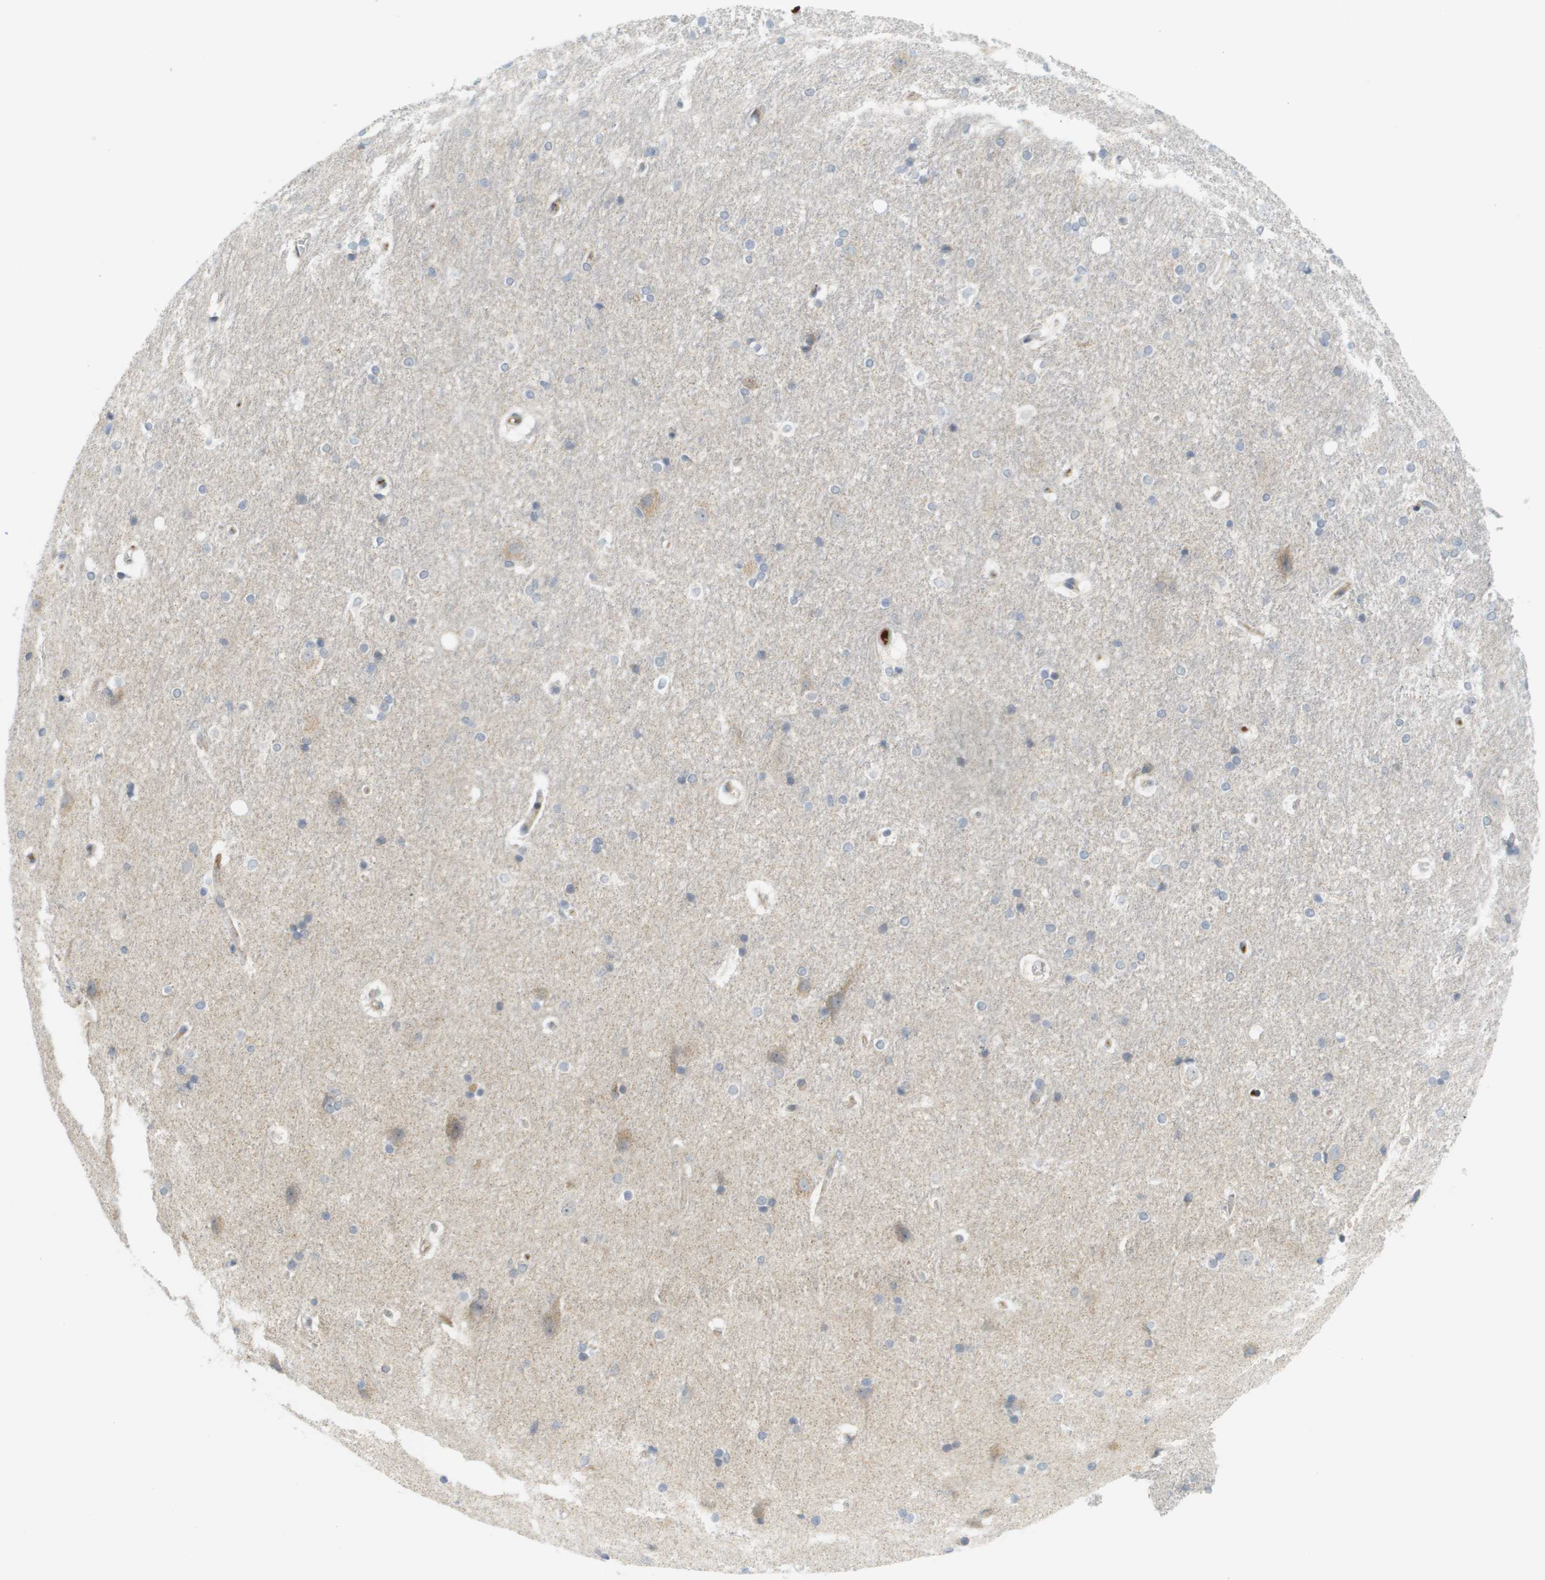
{"staining": {"intensity": "negative", "quantity": "none", "location": "none"}, "tissue": "hippocampus", "cell_type": "Glial cells", "image_type": "normal", "snomed": [{"axis": "morphology", "description": "Normal tissue, NOS"}, {"axis": "topography", "description": "Hippocampus"}], "caption": "A high-resolution image shows immunohistochemistry staining of benign hippocampus, which exhibits no significant staining in glial cells. (DAB (3,3'-diaminobenzidine) immunohistochemistry, high magnification).", "gene": "PROC", "patient": {"sex": "female", "age": 19}}